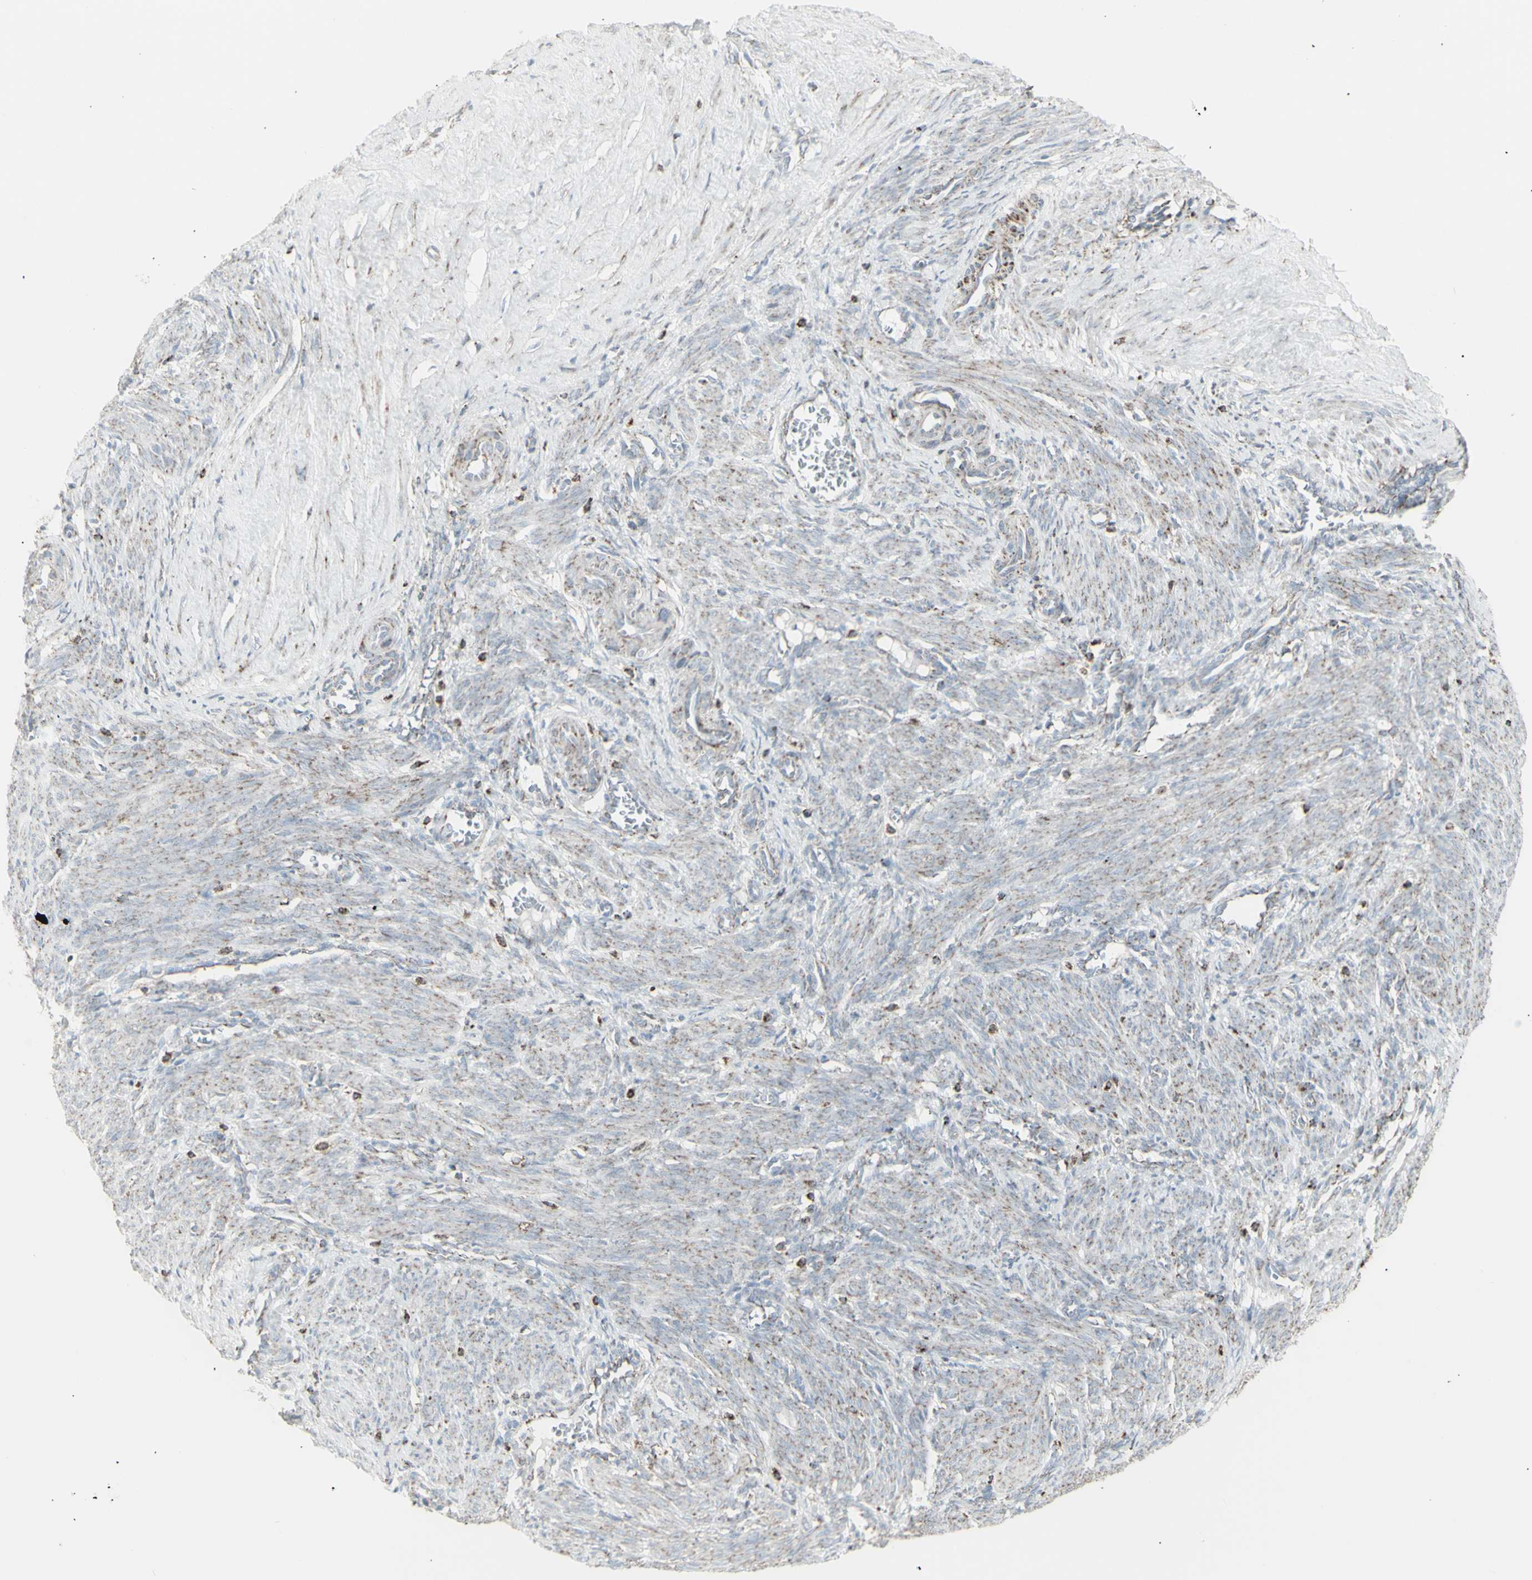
{"staining": {"intensity": "moderate", "quantity": "25%-75%", "location": "cytoplasmic/membranous"}, "tissue": "smooth muscle", "cell_type": "Smooth muscle cells", "image_type": "normal", "snomed": [{"axis": "morphology", "description": "Normal tissue, NOS"}, {"axis": "topography", "description": "Endometrium"}], "caption": "Approximately 25%-75% of smooth muscle cells in unremarkable human smooth muscle demonstrate moderate cytoplasmic/membranous protein staining as visualized by brown immunohistochemical staining.", "gene": "PLGRKT", "patient": {"sex": "female", "age": 33}}